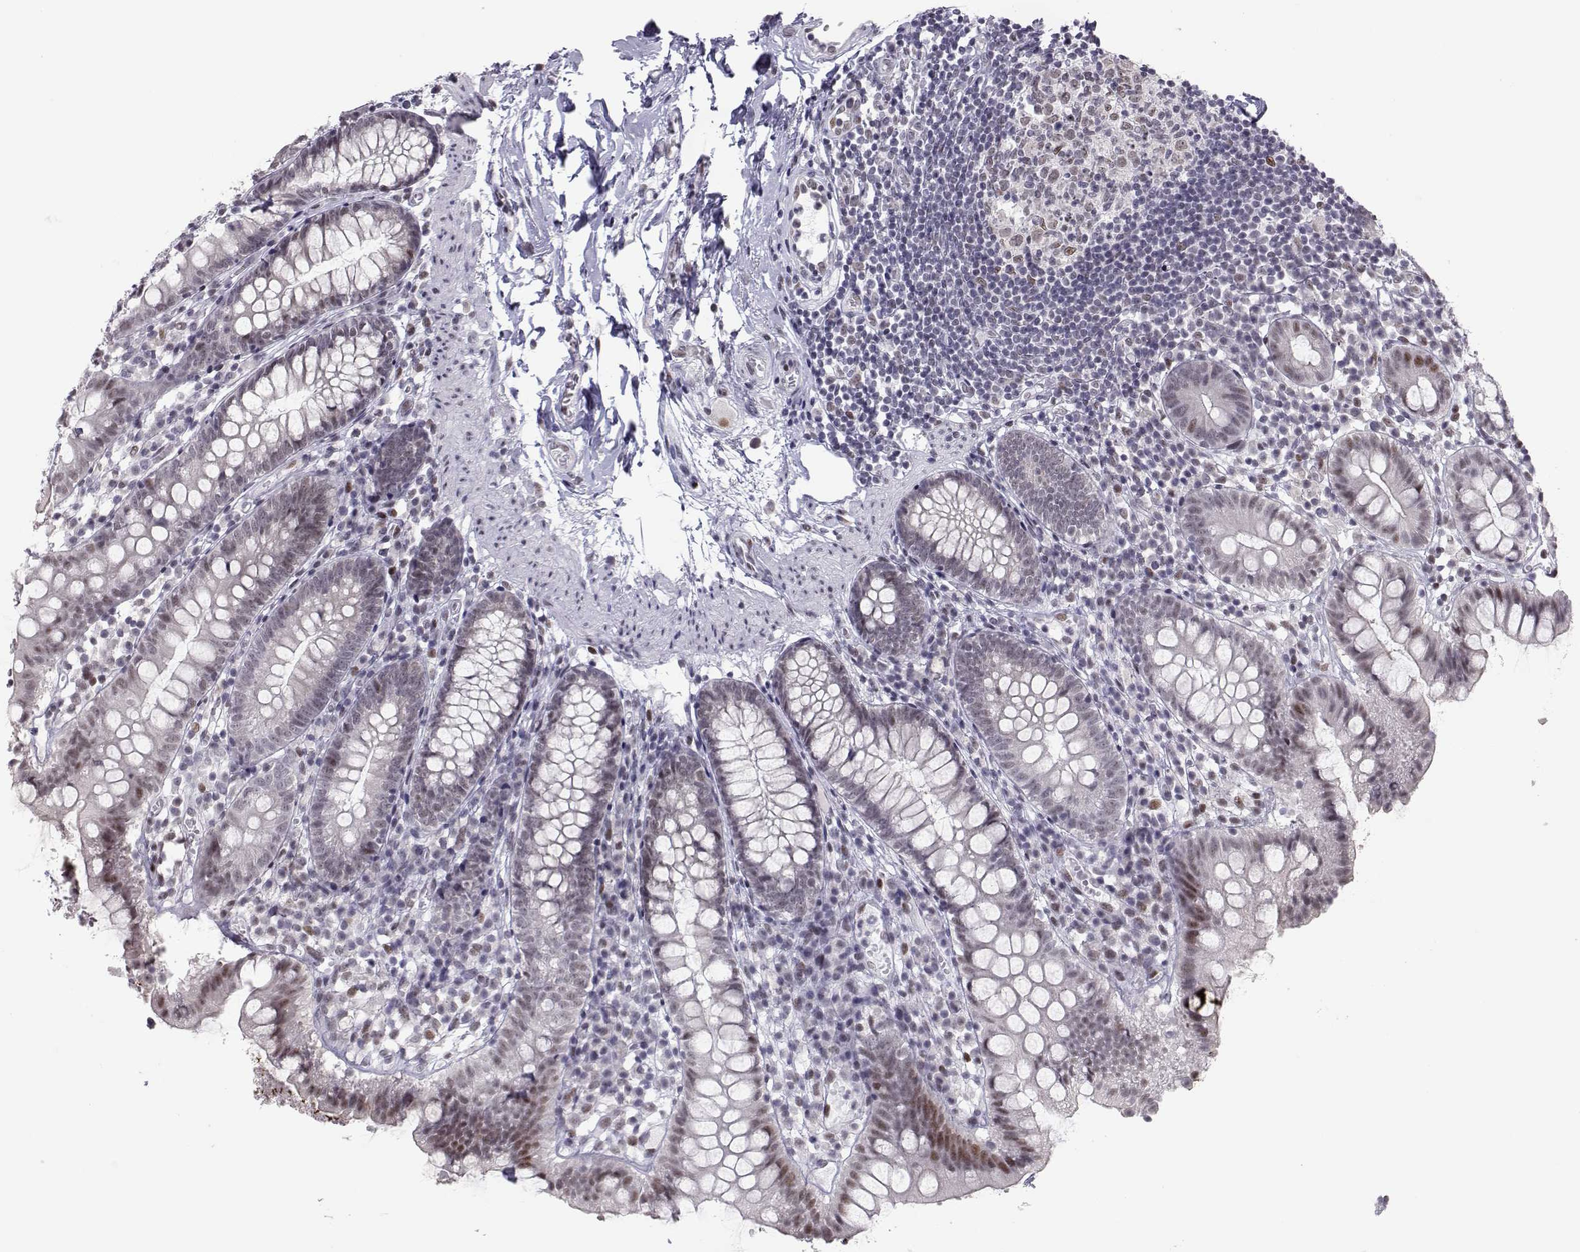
{"staining": {"intensity": "weak", "quantity": "25%-75%", "location": "nuclear"}, "tissue": "small intestine", "cell_type": "Glandular cells", "image_type": "normal", "snomed": [{"axis": "morphology", "description": "Normal tissue, NOS"}, {"axis": "topography", "description": "Small intestine"}], "caption": "Immunohistochemistry (IHC) (DAB) staining of unremarkable small intestine exhibits weak nuclear protein positivity in about 25%-75% of glandular cells.", "gene": "SIX6", "patient": {"sex": "female", "age": 90}}